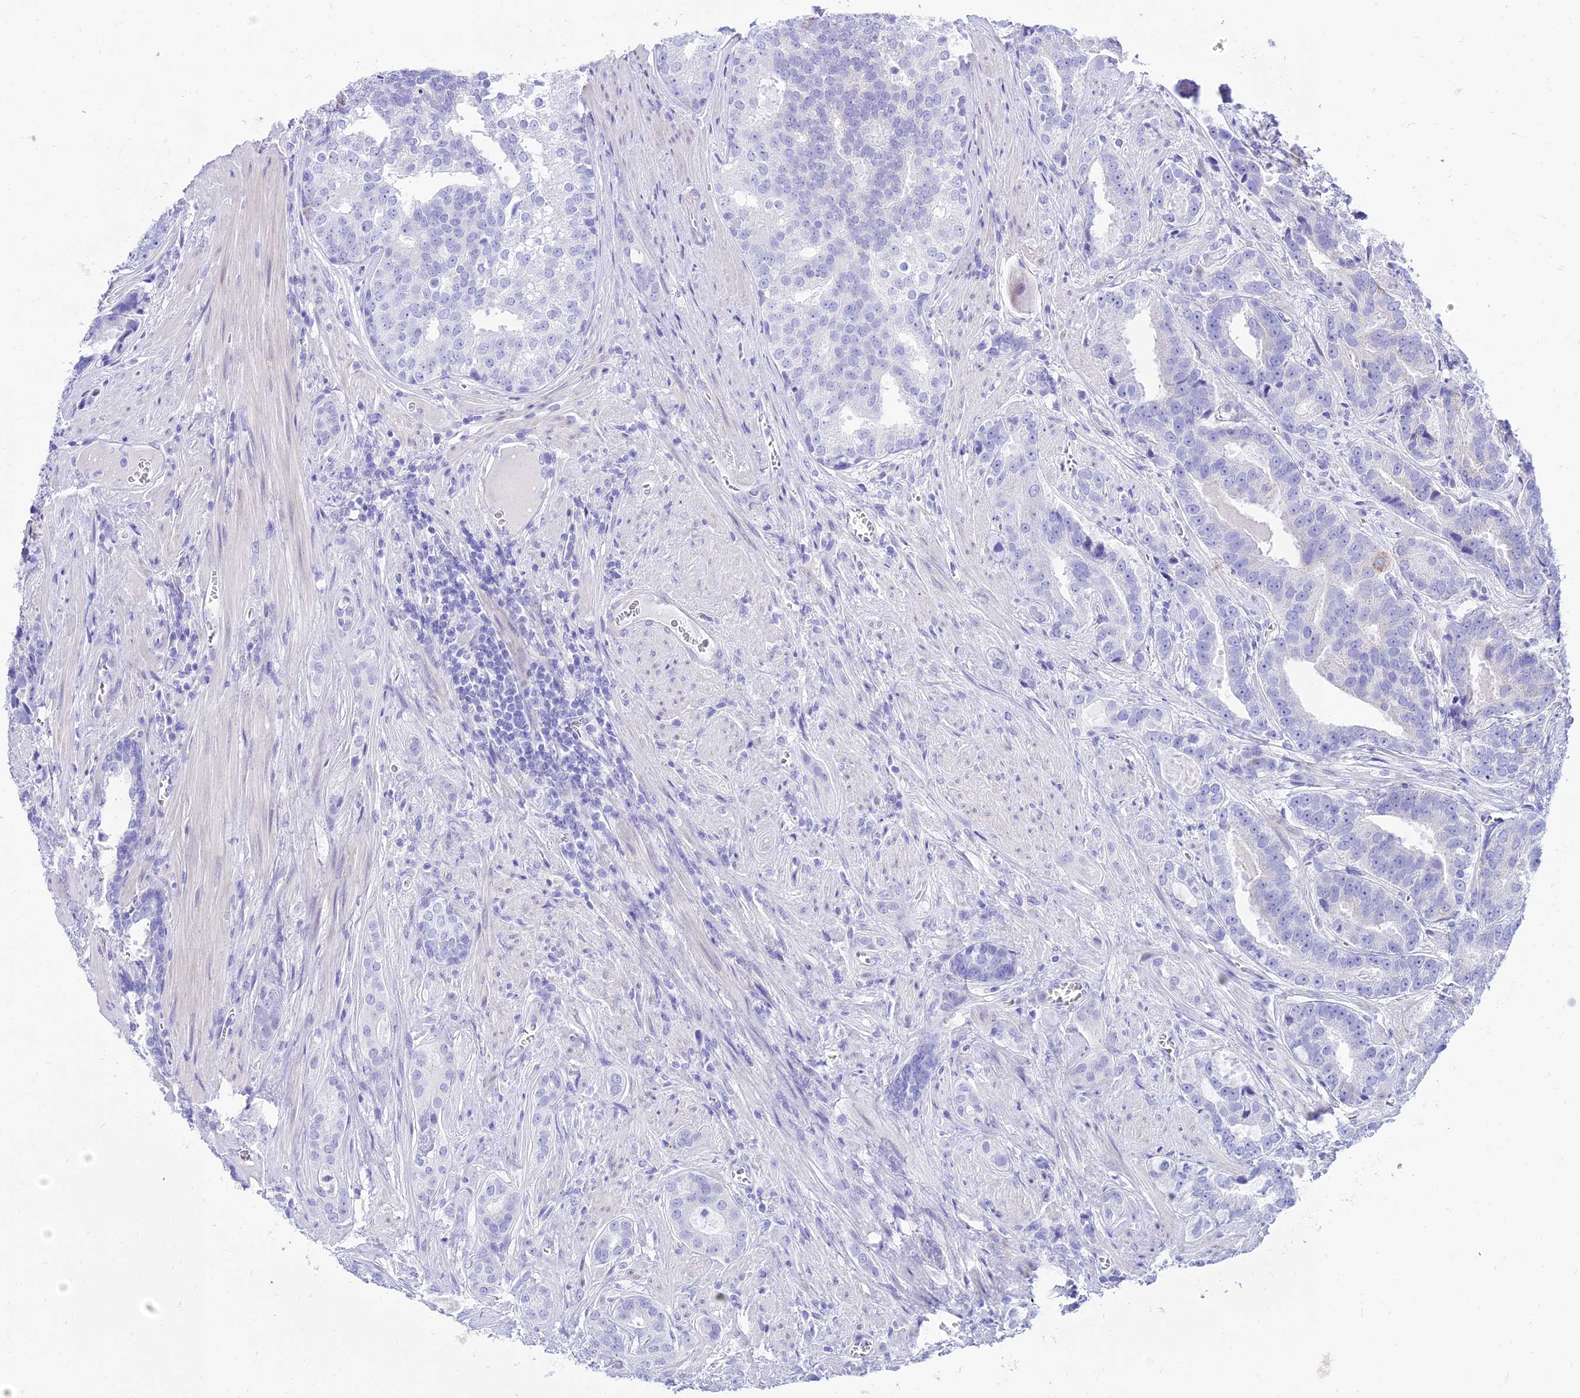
{"staining": {"intensity": "negative", "quantity": "none", "location": "none"}, "tissue": "prostate cancer", "cell_type": "Tumor cells", "image_type": "cancer", "snomed": [{"axis": "morphology", "description": "Adenocarcinoma, High grade"}, {"axis": "topography", "description": "Prostate"}], "caption": "High magnification brightfield microscopy of prostate adenocarcinoma (high-grade) stained with DAB (brown) and counterstained with hematoxylin (blue): tumor cells show no significant positivity.", "gene": "TAC3", "patient": {"sex": "male", "age": 55}}